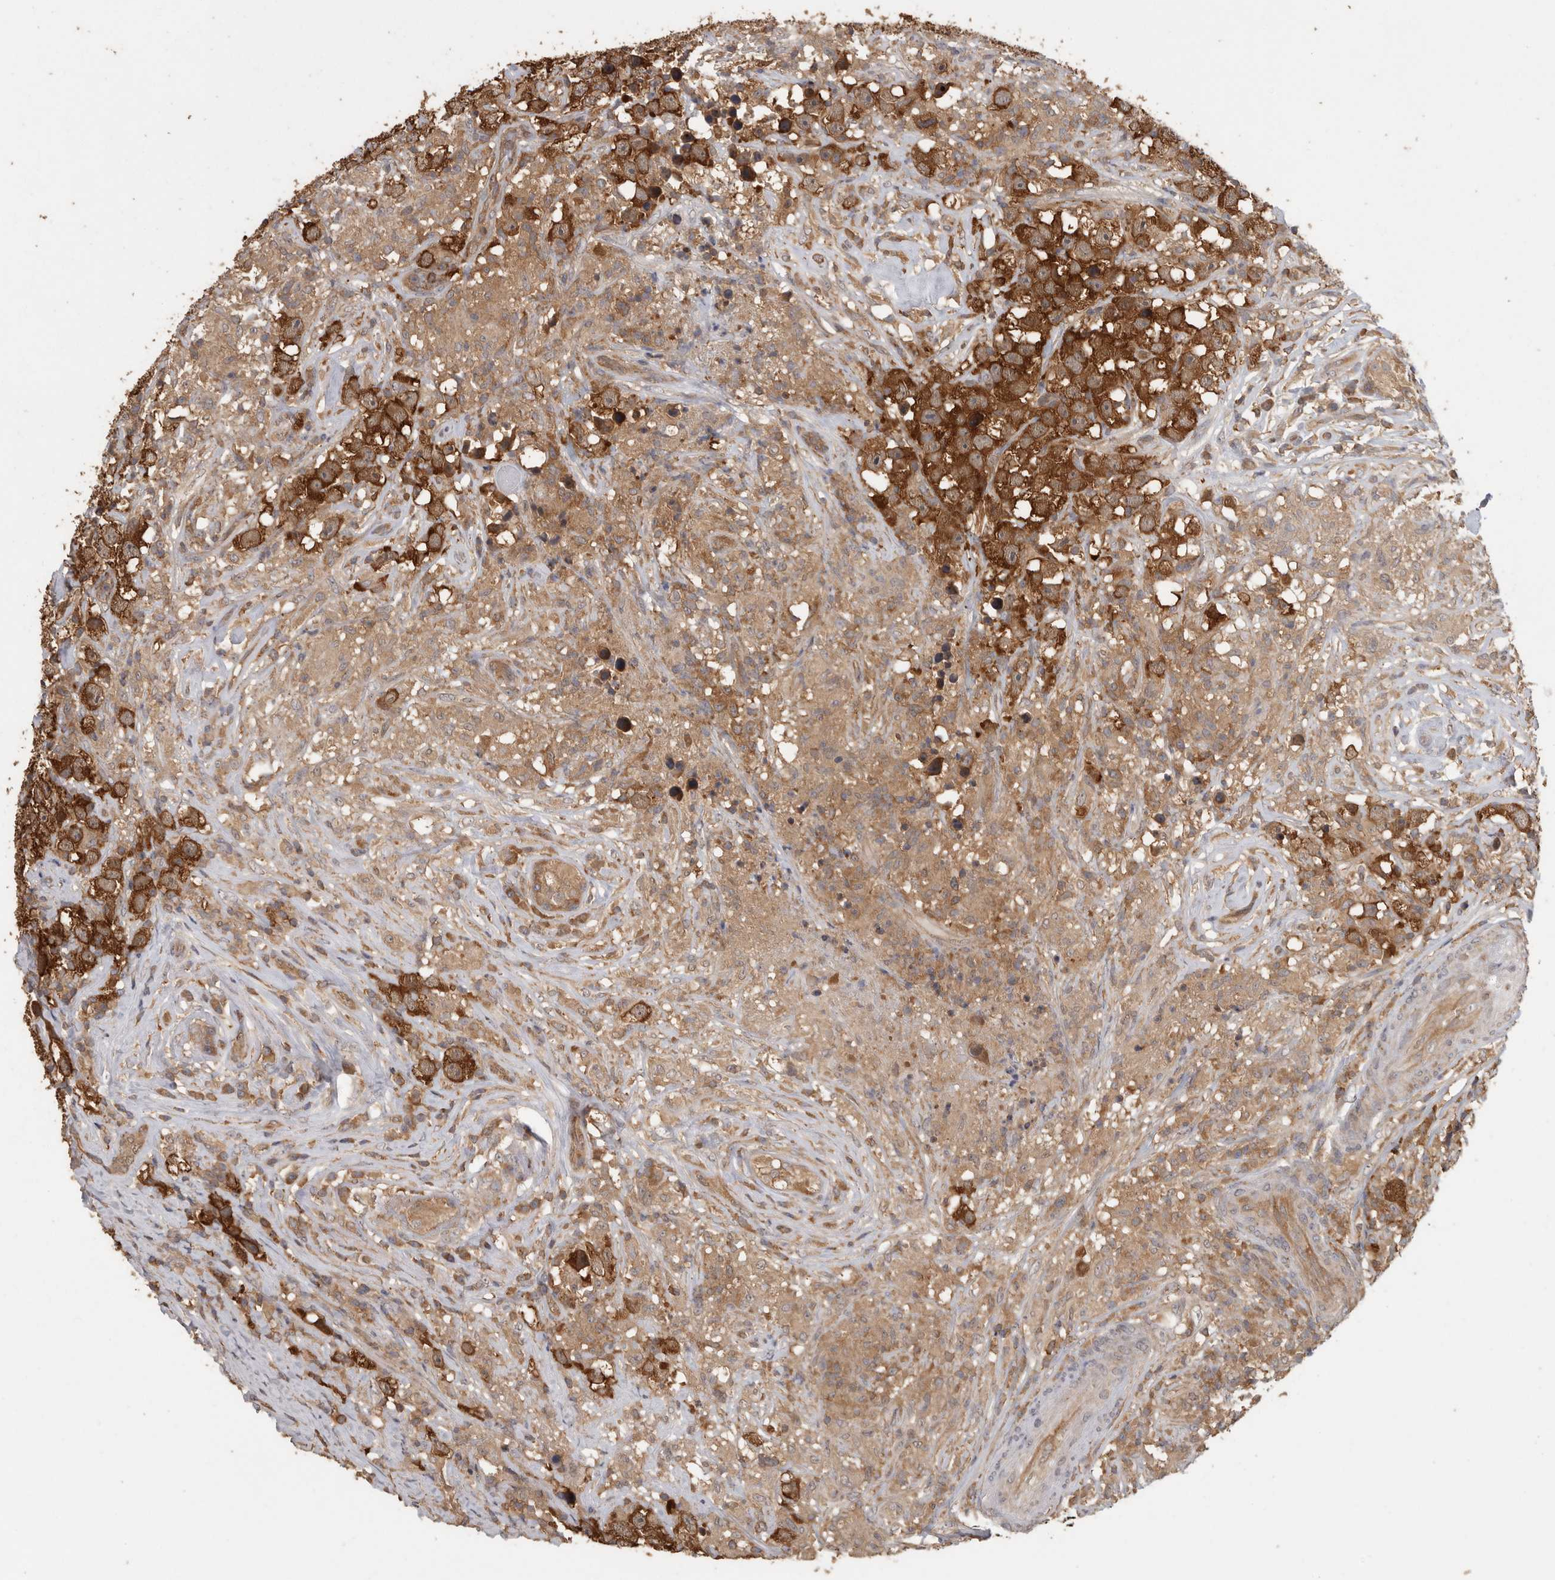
{"staining": {"intensity": "strong", "quantity": ">75%", "location": "cytoplasmic/membranous"}, "tissue": "testis cancer", "cell_type": "Tumor cells", "image_type": "cancer", "snomed": [{"axis": "morphology", "description": "Seminoma, NOS"}, {"axis": "topography", "description": "Testis"}], "caption": "Immunohistochemical staining of seminoma (testis) shows high levels of strong cytoplasmic/membranous protein expression in about >75% of tumor cells.", "gene": "CCT8", "patient": {"sex": "male", "age": 49}}